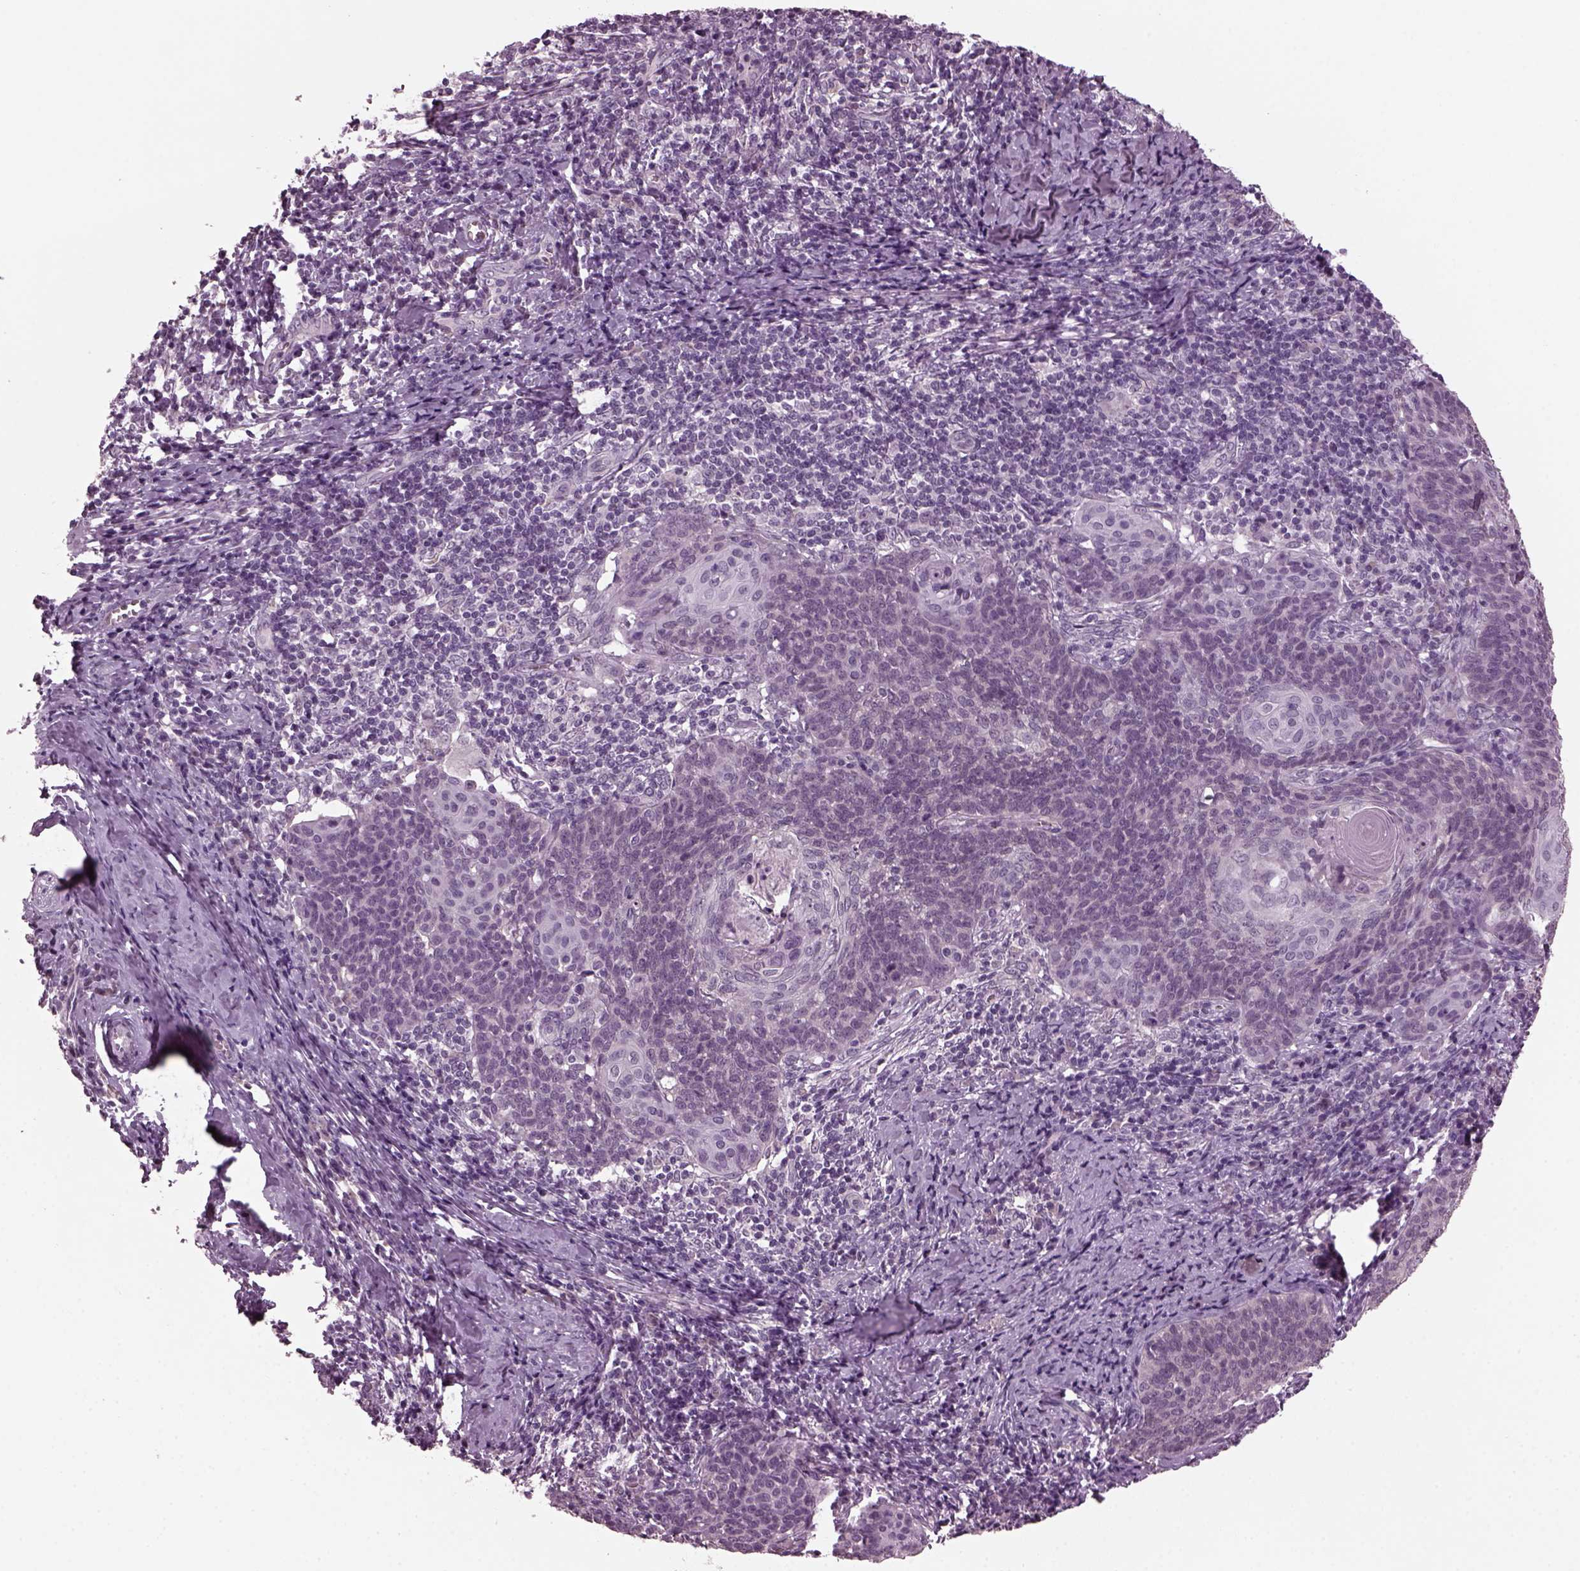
{"staining": {"intensity": "negative", "quantity": "none", "location": "none"}, "tissue": "cervical cancer", "cell_type": "Tumor cells", "image_type": "cancer", "snomed": [{"axis": "morphology", "description": "Normal tissue, NOS"}, {"axis": "morphology", "description": "Squamous cell carcinoma, NOS"}, {"axis": "topography", "description": "Cervix"}], "caption": "Immunohistochemistry (IHC) photomicrograph of neoplastic tissue: human cervical cancer (squamous cell carcinoma) stained with DAB (3,3'-diaminobenzidine) shows no significant protein expression in tumor cells.", "gene": "CLCN4", "patient": {"sex": "female", "age": 39}}